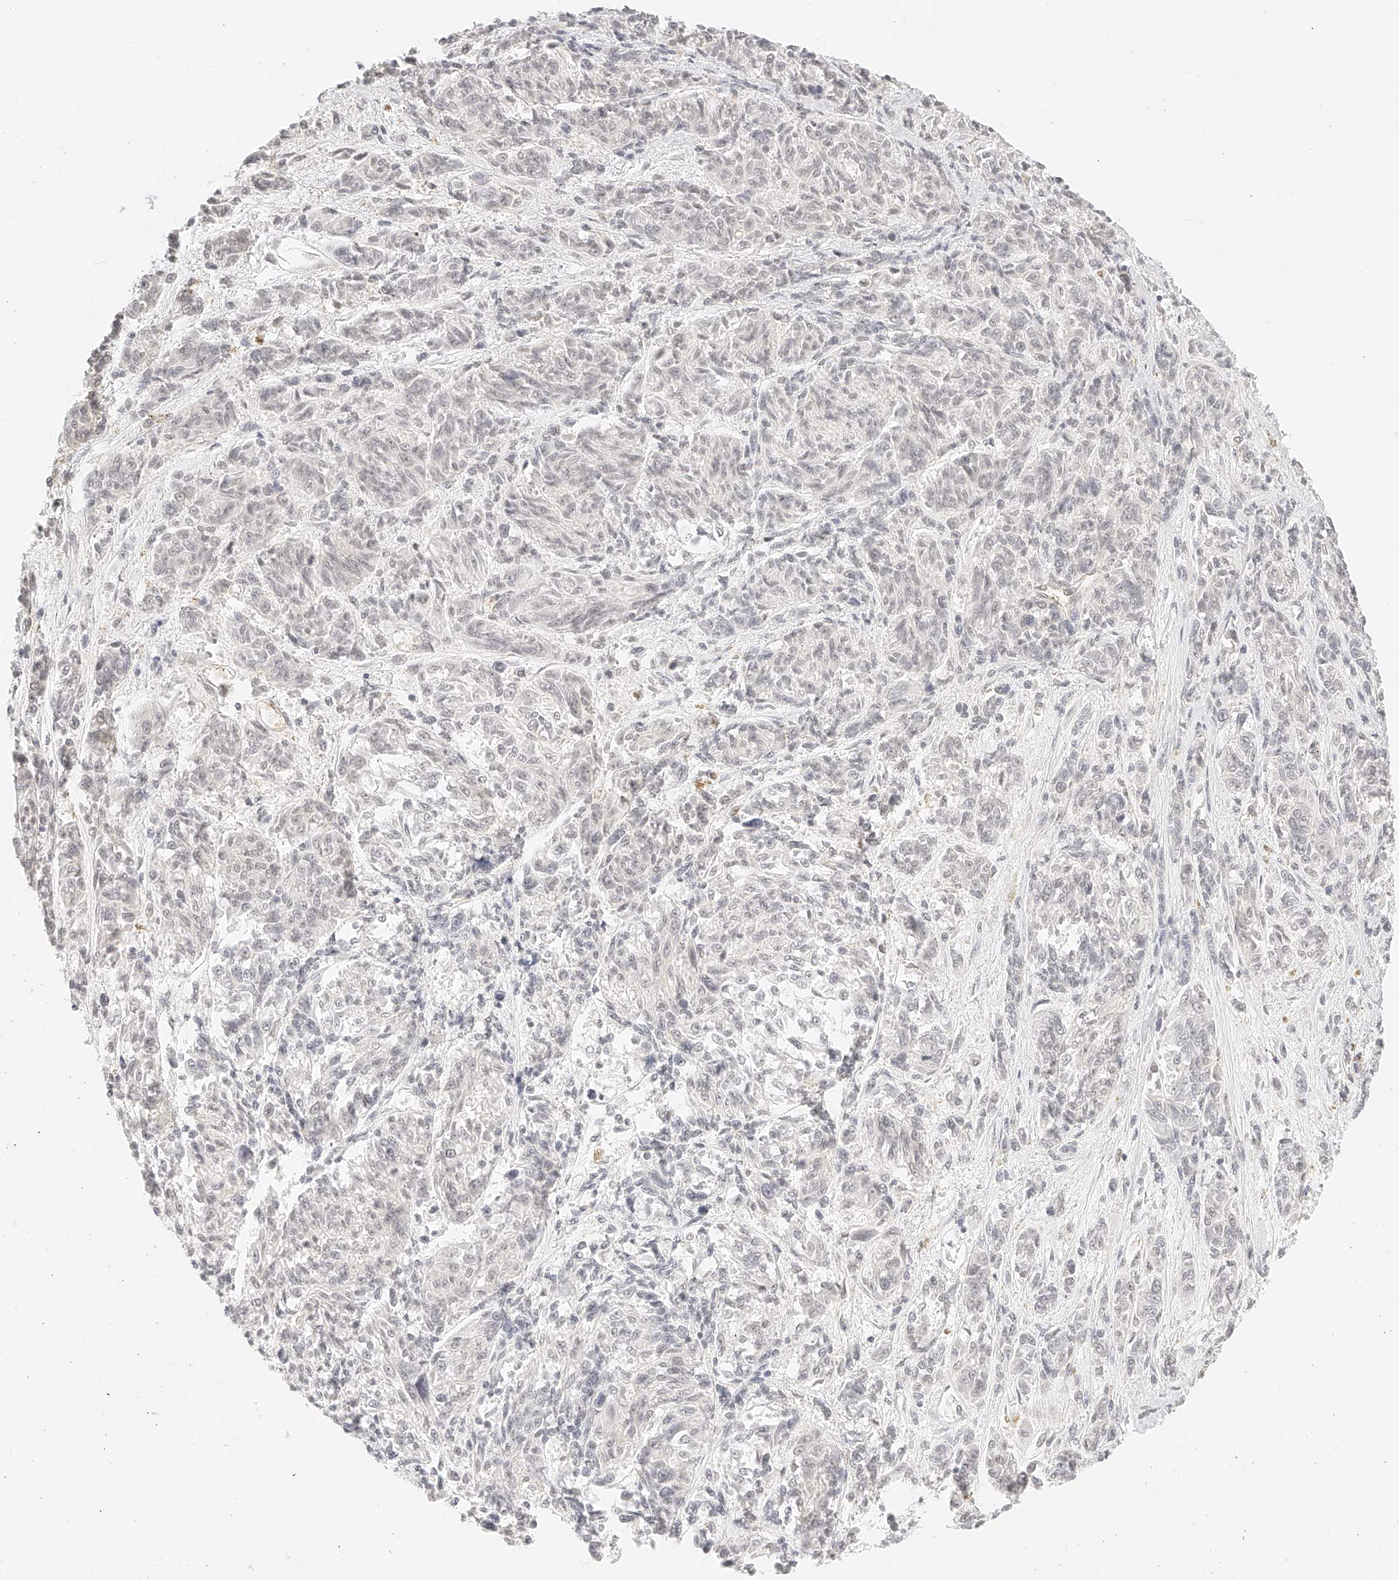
{"staining": {"intensity": "negative", "quantity": "none", "location": "none"}, "tissue": "melanoma", "cell_type": "Tumor cells", "image_type": "cancer", "snomed": [{"axis": "morphology", "description": "Malignant melanoma, NOS"}, {"axis": "topography", "description": "Skin"}], "caption": "Melanoma was stained to show a protein in brown. There is no significant expression in tumor cells.", "gene": "ZFP69", "patient": {"sex": "male", "age": 53}}